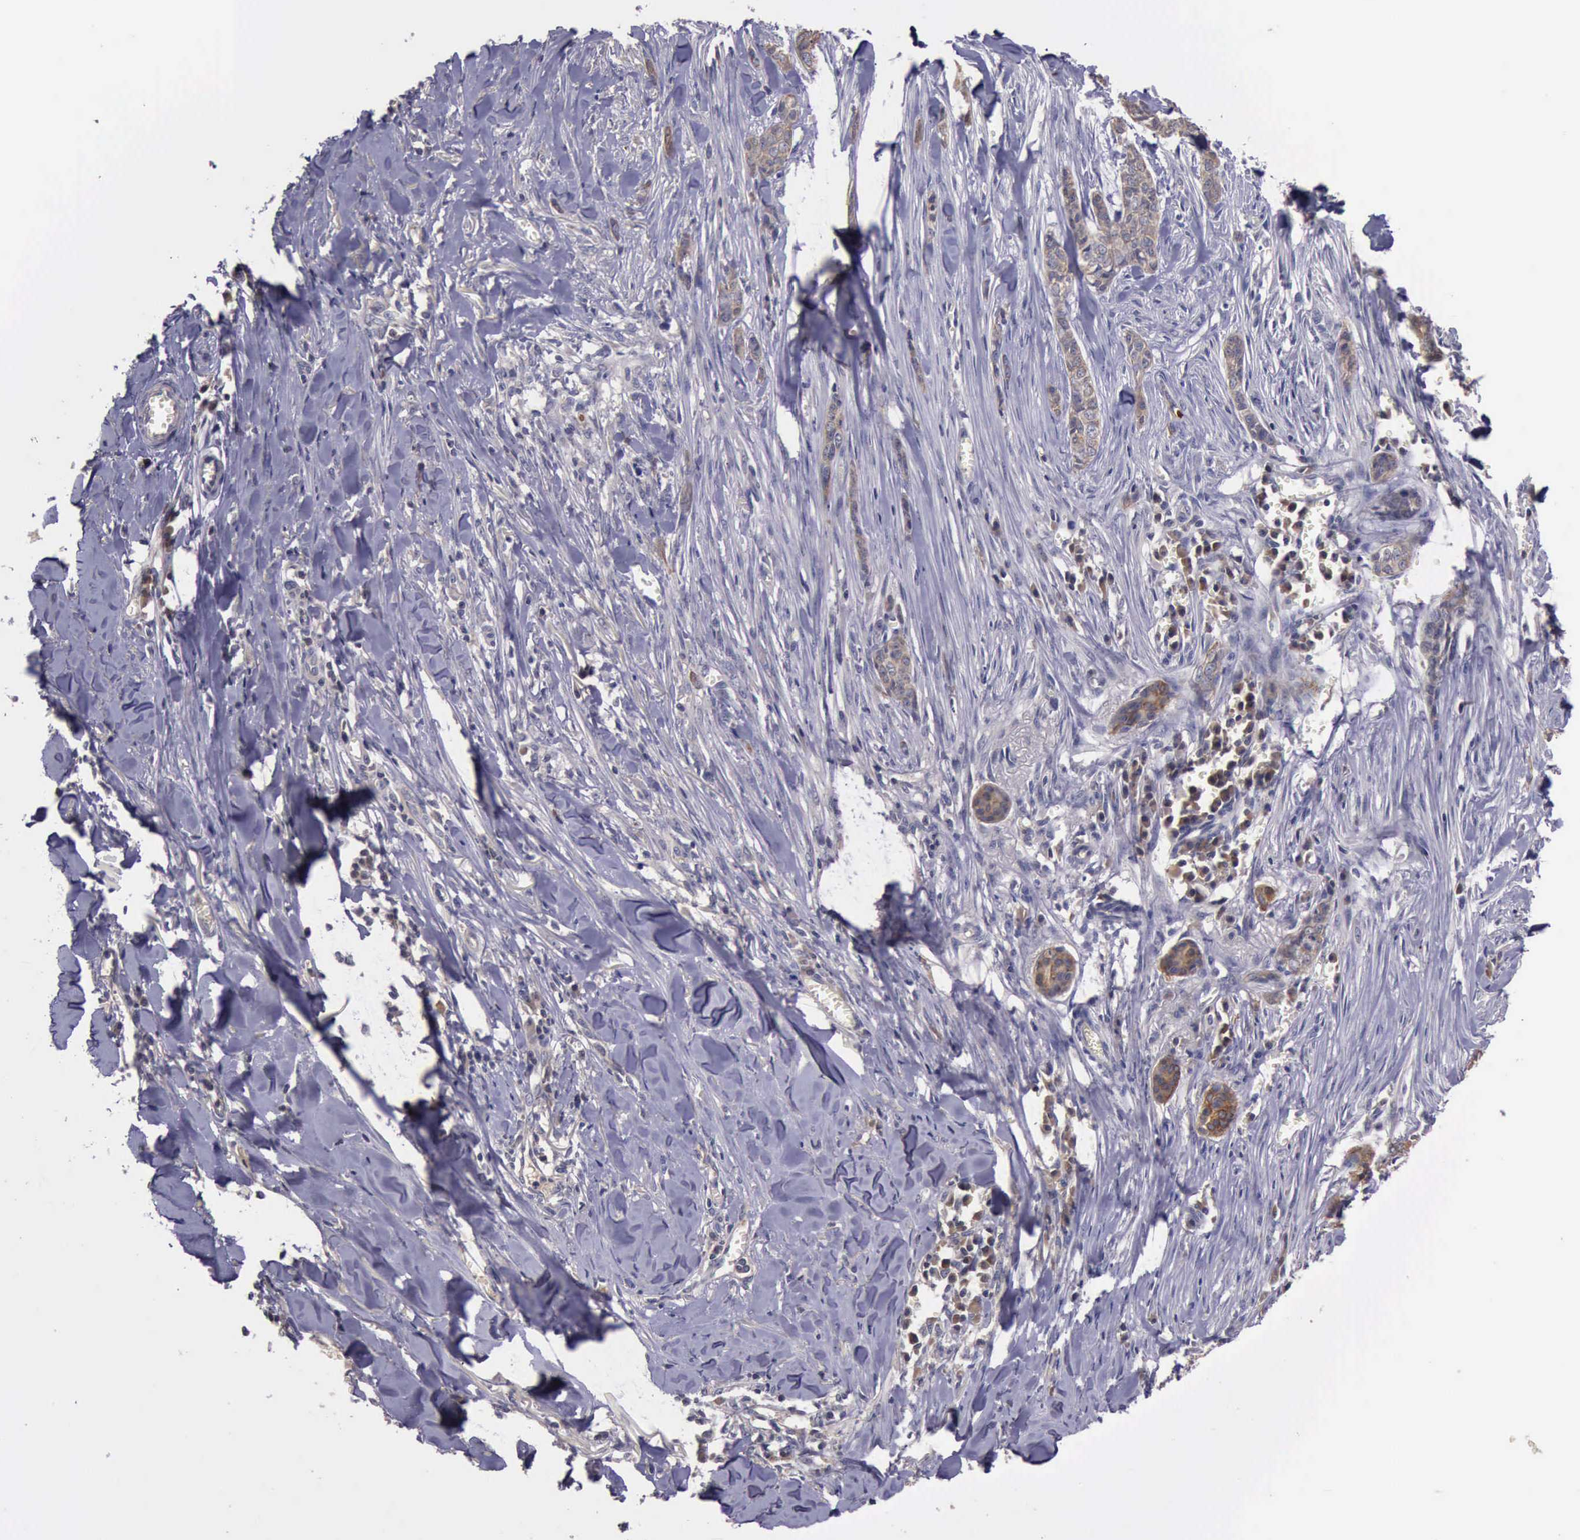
{"staining": {"intensity": "weak", "quantity": ">75%", "location": "cytoplasmic/membranous"}, "tissue": "skin cancer", "cell_type": "Tumor cells", "image_type": "cancer", "snomed": [{"axis": "morphology", "description": "Normal tissue, NOS"}, {"axis": "morphology", "description": "Basal cell carcinoma"}, {"axis": "topography", "description": "Skin"}], "caption": "Tumor cells show low levels of weak cytoplasmic/membranous positivity in about >75% of cells in human skin basal cell carcinoma.", "gene": "RAB39B", "patient": {"sex": "female", "age": 65}}